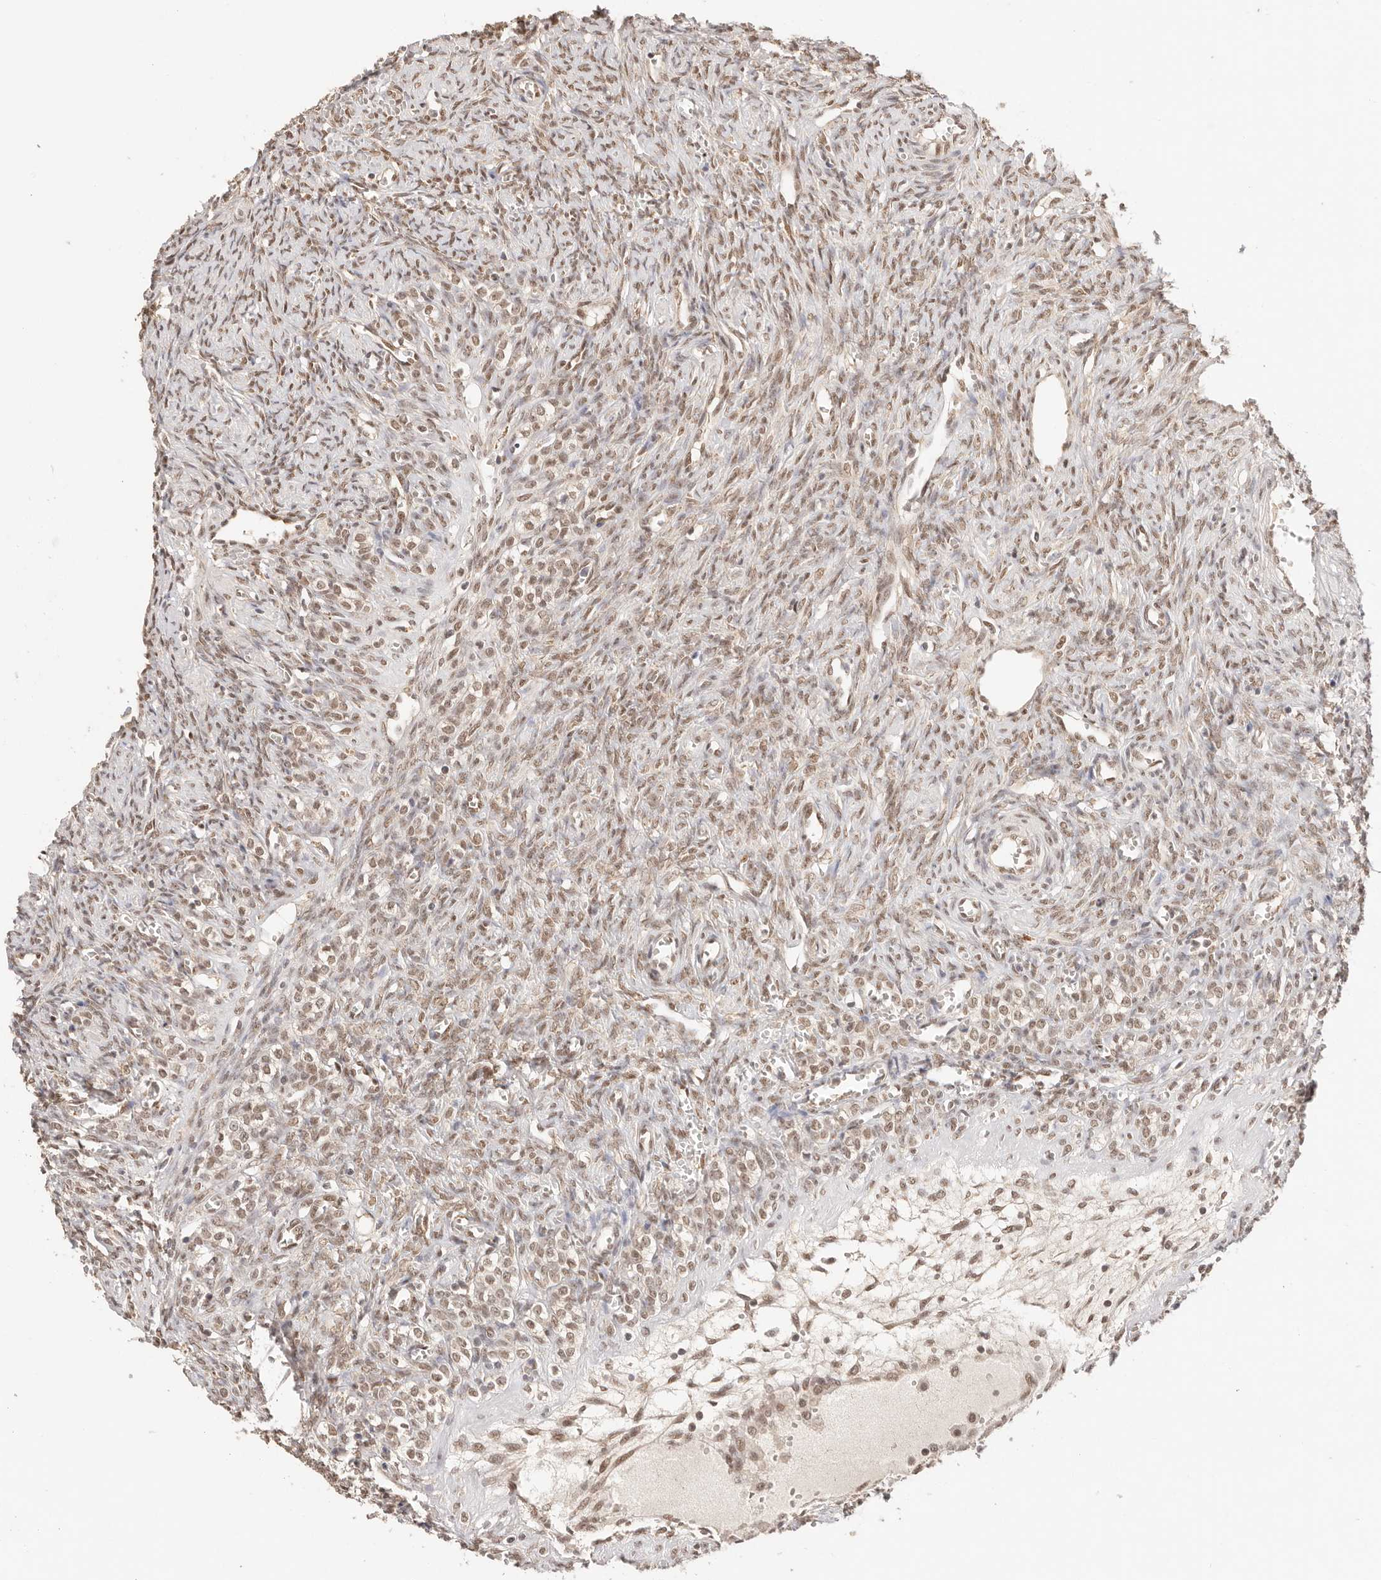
{"staining": {"intensity": "strong", "quantity": ">75%", "location": "cytoplasmic/membranous,nuclear"}, "tissue": "ovary", "cell_type": "Follicle cells", "image_type": "normal", "snomed": [{"axis": "morphology", "description": "Normal tissue, NOS"}, {"axis": "topography", "description": "Ovary"}], "caption": "Immunohistochemistry photomicrograph of unremarkable ovary: human ovary stained using immunohistochemistry (IHC) displays high levels of strong protein expression localized specifically in the cytoplasmic/membranous,nuclear of follicle cells, appearing as a cytoplasmic/membranous,nuclear brown color.", "gene": "RFC3", "patient": {"sex": "female", "age": 41}}